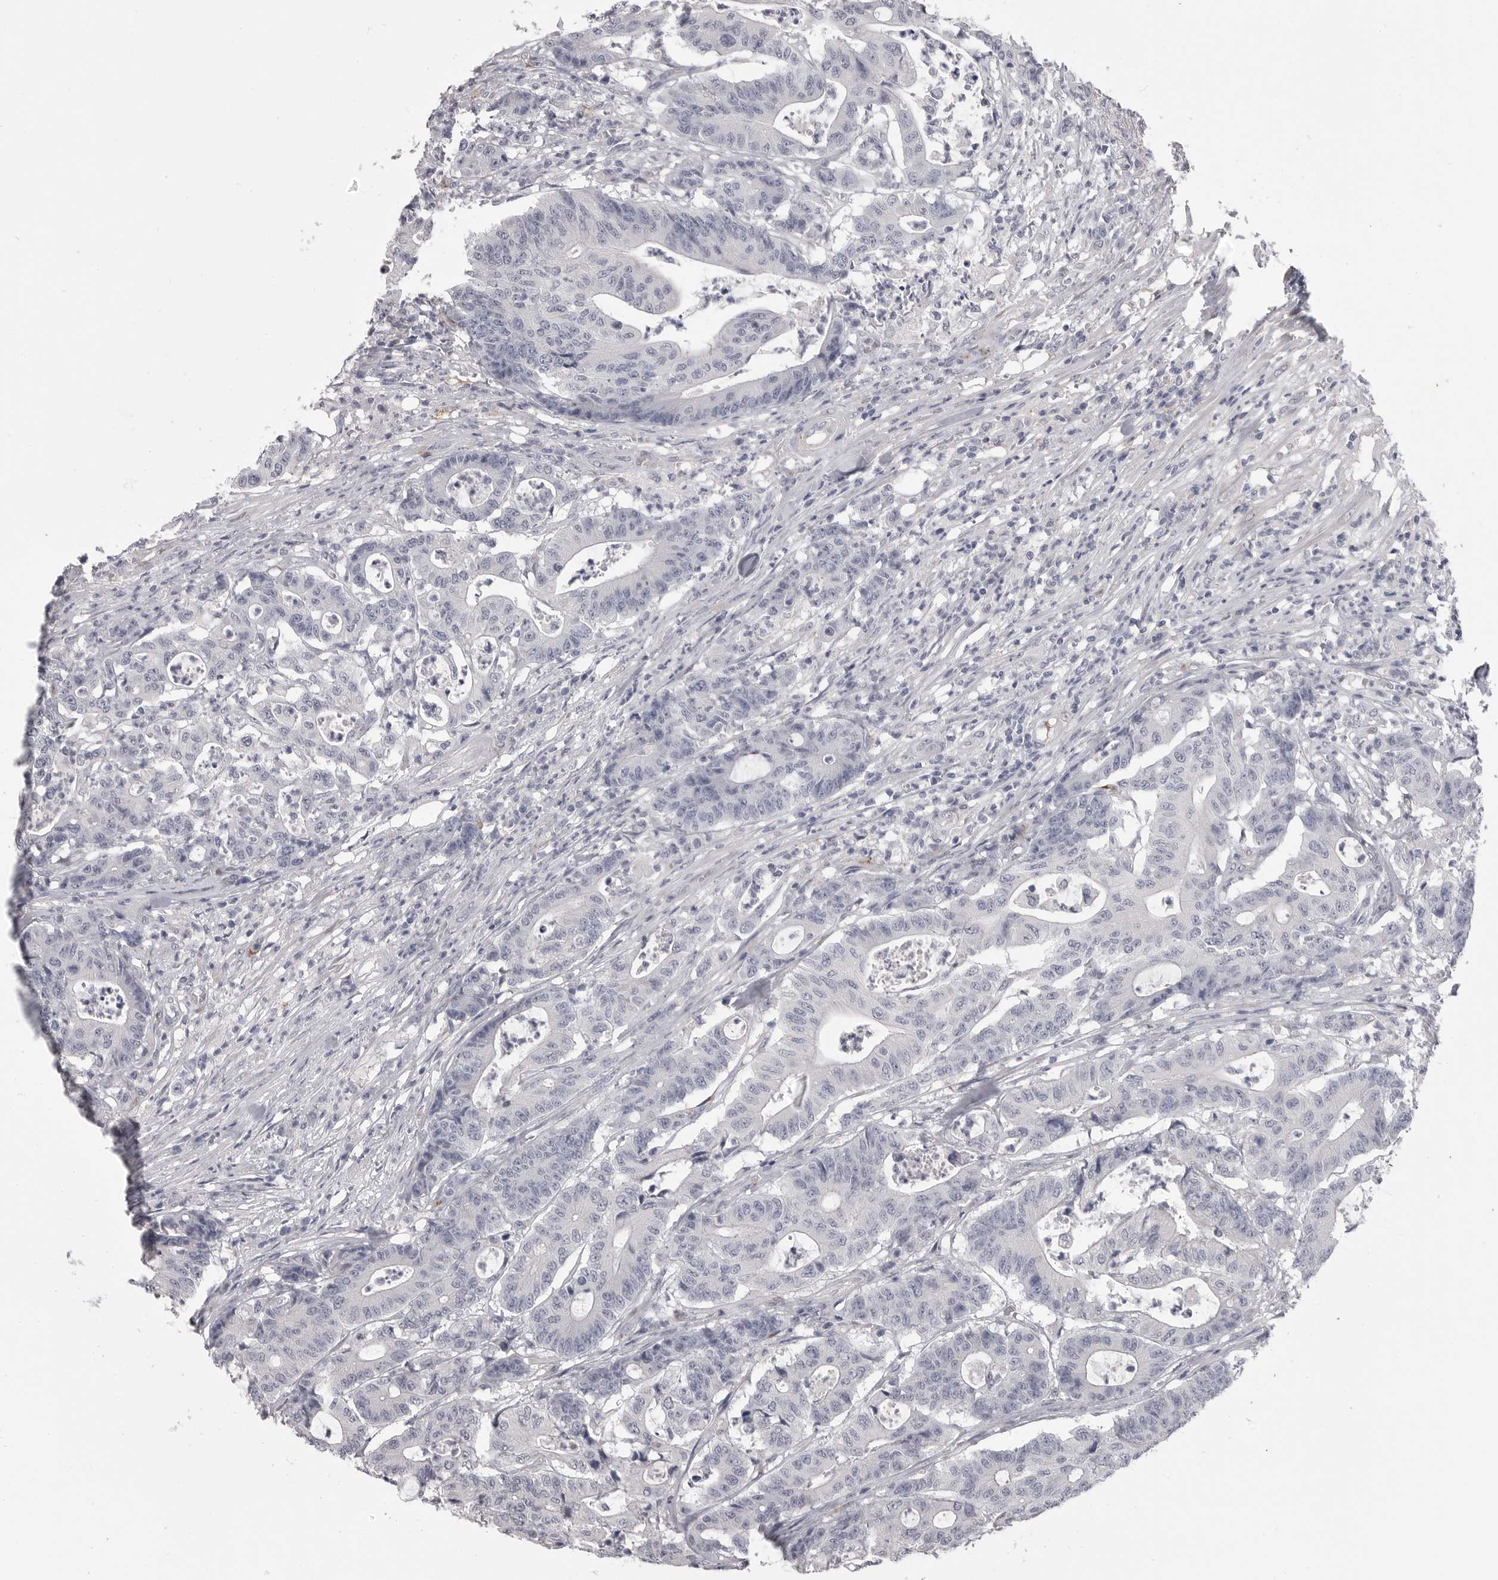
{"staining": {"intensity": "negative", "quantity": "none", "location": "none"}, "tissue": "colorectal cancer", "cell_type": "Tumor cells", "image_type": "cancer", "snomed": [{"axis": "morphology", "description": "Adenocarcinoma, NOS"}, {"axis": "topography", "description": "Colon"}], "caption": "Immunohistochemistry (IHC) photomicrograph of neoplastic tissue: colorectal adenocarcinoma stained with DAB (3,3'-diaminobenzidine) demonstrates no significant protein expression in tumor cells. The staining is performed using DAB brown chromogen with nuclei counter-stained in using hematoxylin.", "gene": "SERPING1", "patient": {"sex": "female", "age": 84}}